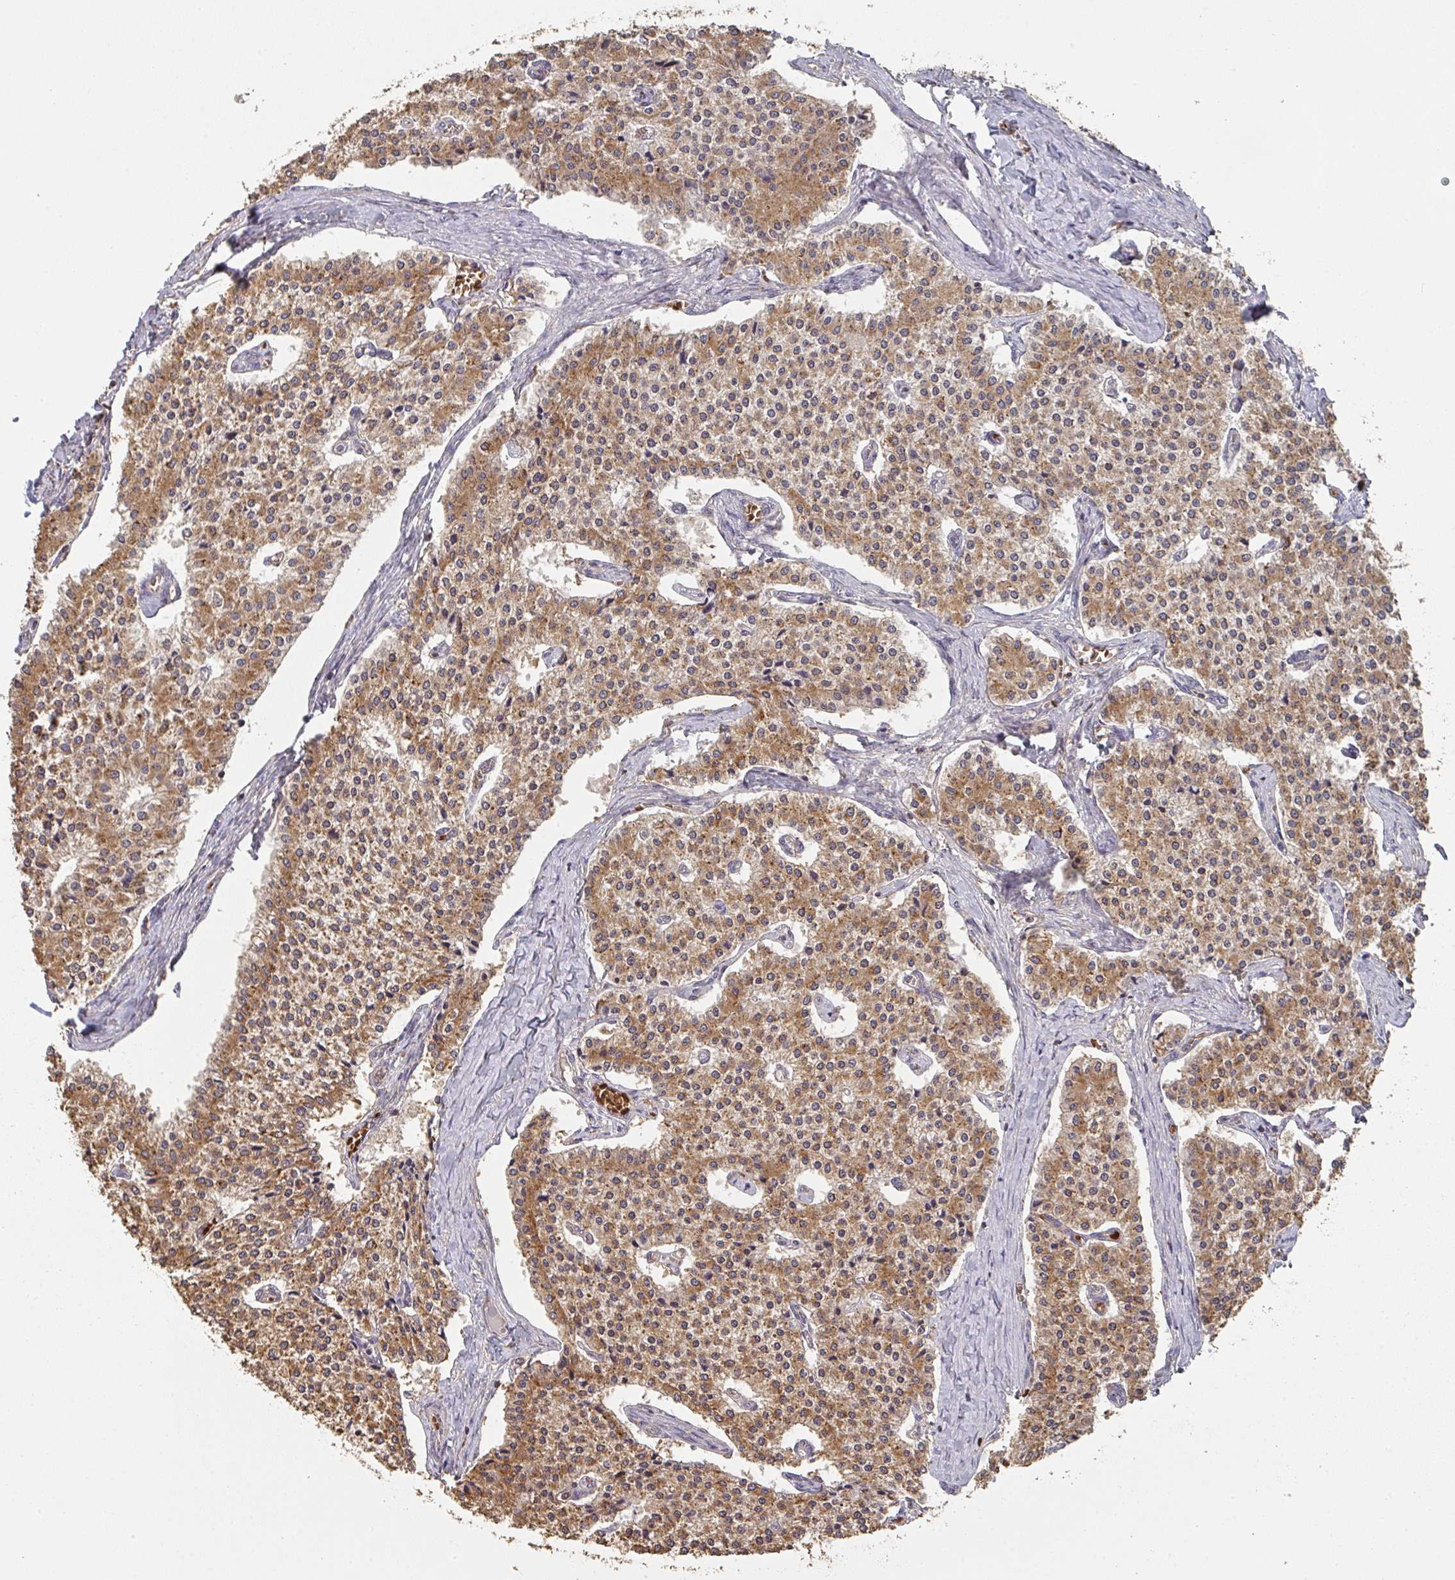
{"staining": {"intensity": "moderate", "quantity": ">75%", "location": "cytoplasmic/membranous"}, "tissue": "carcinoid", "cell_type": "Tumor cells", "image_type": "cancer", "snomed": [{"axis": "morphology", "description": "Carcinoid, malignant, NOS"}, {"axis": "topography", "description": "Colon"}], "caption": "A histopathology image of malignant carcinoid stained for a protein shows moderate cytoplasmic/membranous brown staining in tumor cells. Nuclei are stained in blue.", "gene": "POLG", "patient": {"sex": "female", "age": 52}}